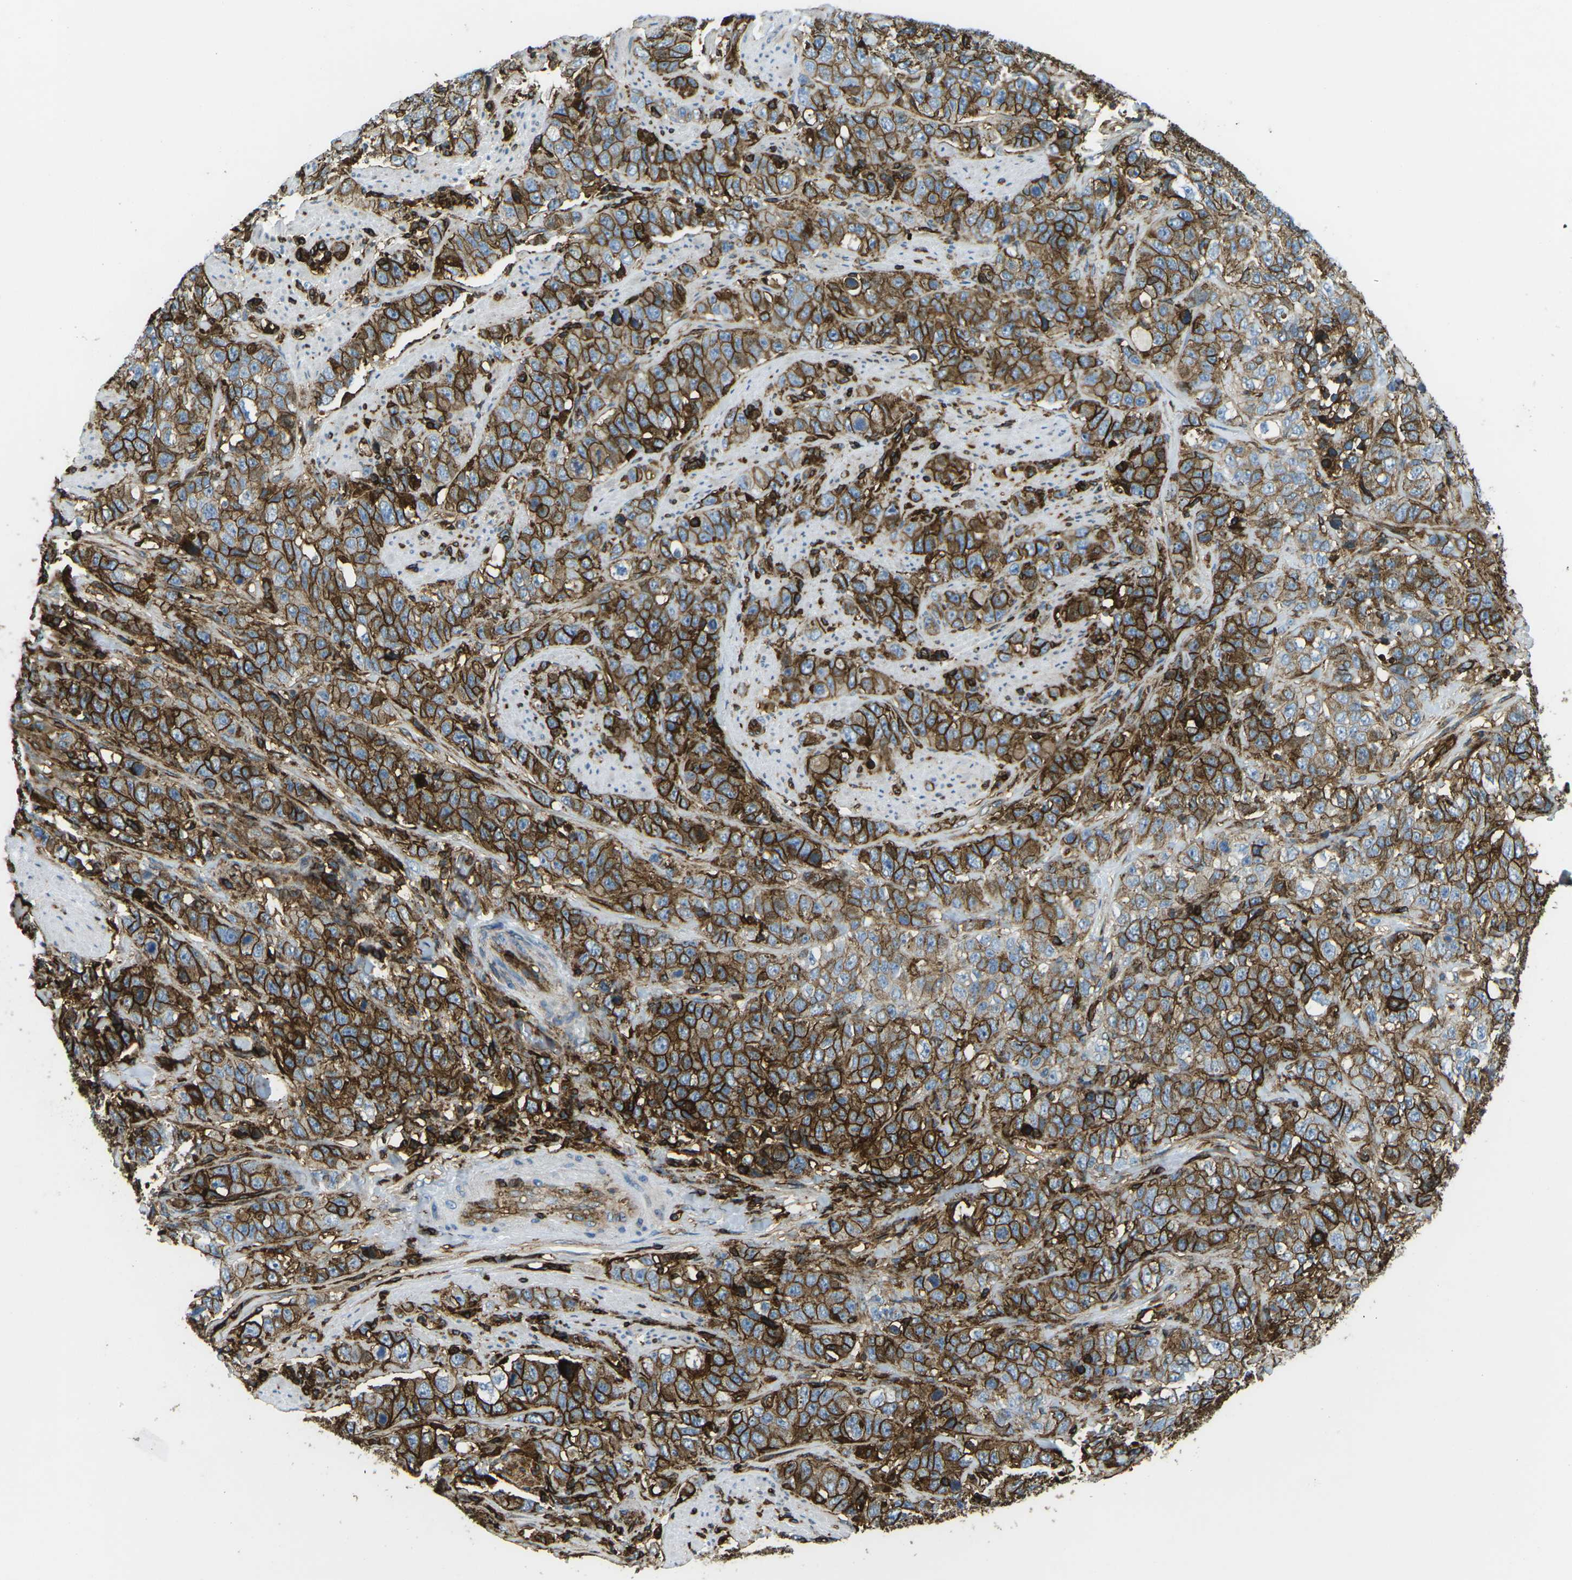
{"staining": {"intensity": "strong", "quantity": ">75%", "location": "cytoplasmic/membranous"}, "tissue": "stomach cancer", "cell_type": "Tumor cells", "image_type": "cancer", "snomed": [{"axis": "morphology", "description": "Adenocarcinoma, NOS"}, {"axis": "topography", "description": "Stomach"}], "caption": "Immunohistochemistry (IHC) staining of stomach adenocarcinoma, which shows high levels of strong cytoplasmic/membranous staining in about >75% of tumor cells indicating strong cytoplasmic/membranous protein staining. The staining was performed using DAB (brown) for protein detection and nuclei were counterstained in hematoxylin (blue).", "gene": "HLA-B", "patient": {"sex": "male", "age": 48}}